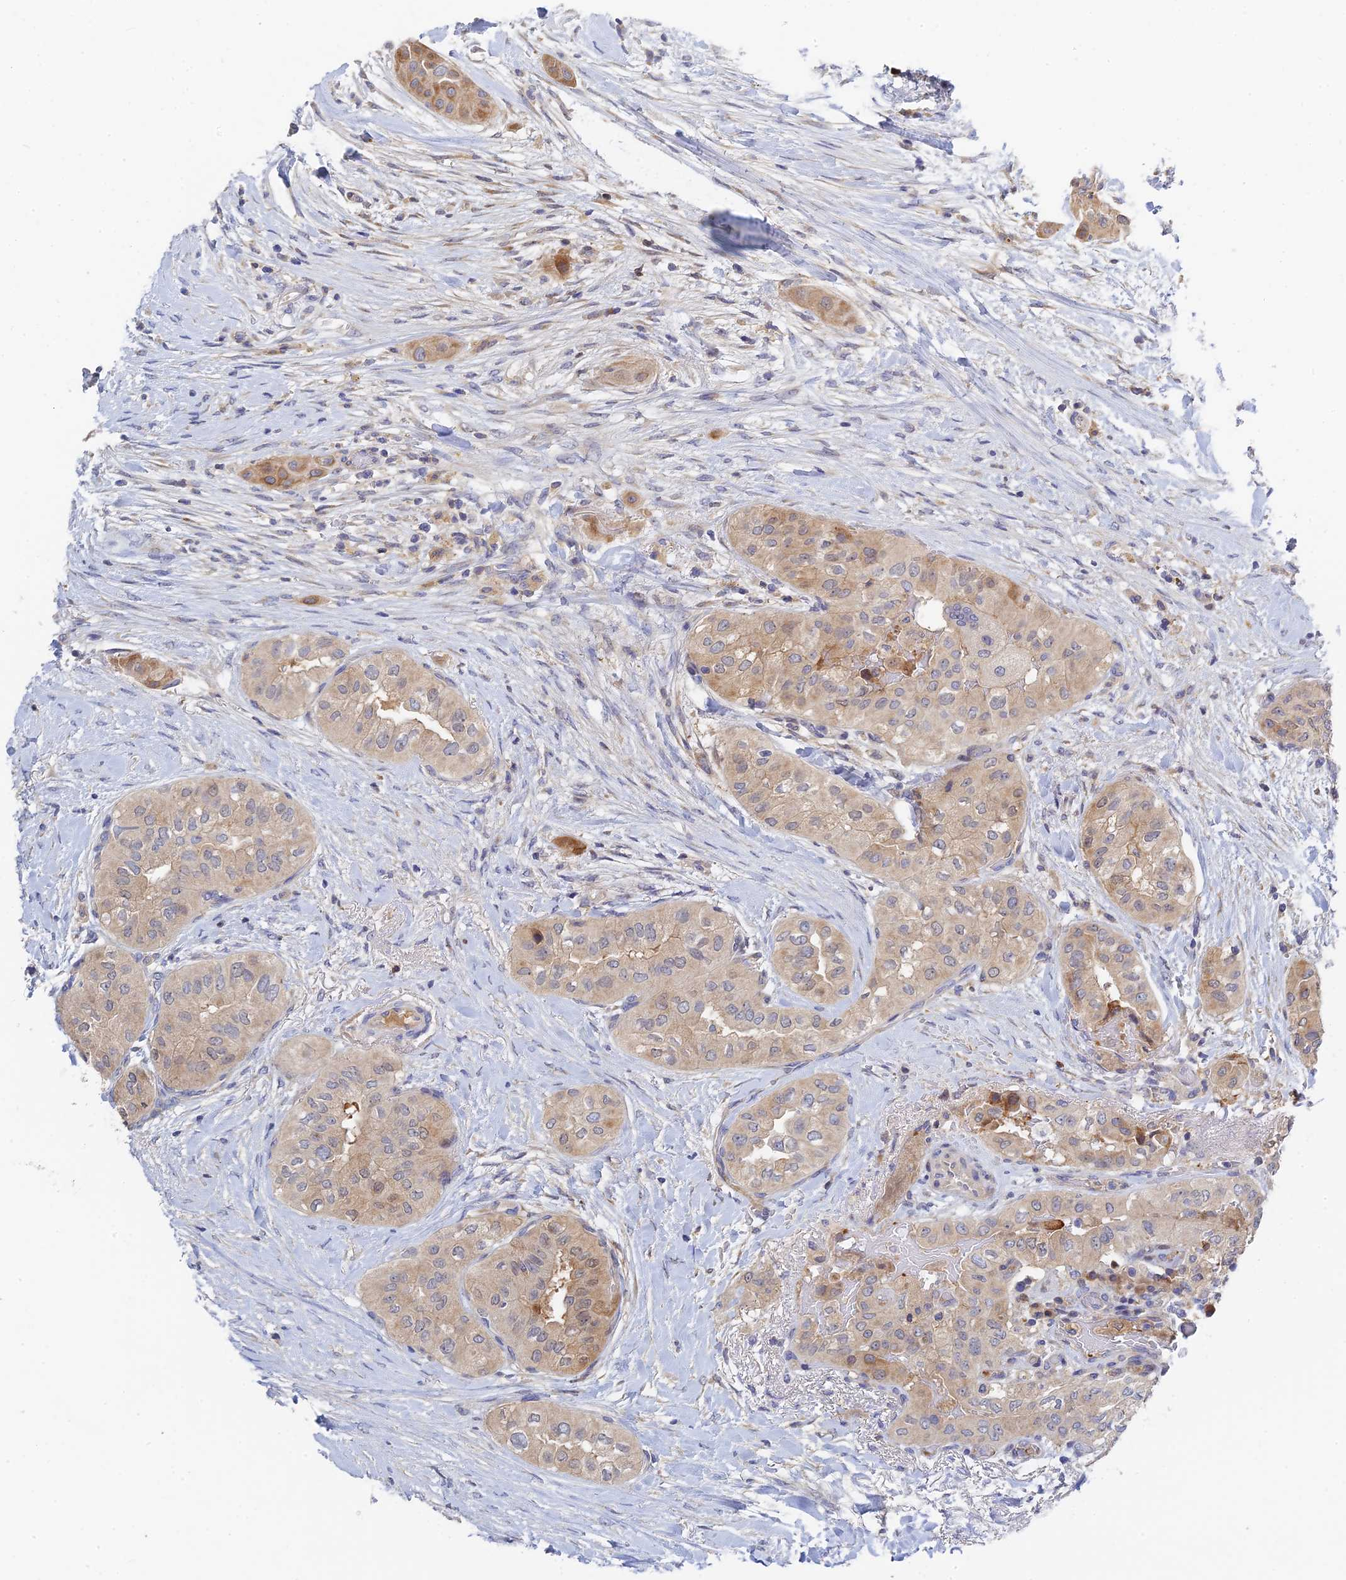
{"staining": {"intensity": "weak", "quantity": "25%-75%", "location": "cytoplasmic/membranous"}, "tissue": "head and neck cancer", "cell_type": "Tumor cells", "image_type": "cancer", "snomed": [{"axis": "morphology", "description": "Adenocarcinoma, NOS"}, {"axis": "topography", "description": "Head-Neck"}], "caption": "This is a histology image of IHC staining of head and neck cancer, which shows weak positivity in the cytoplasmic/membranous of tumor cells.", "gene": "SPATA5L1", "patient": {"sex": "male", "age": 66}}